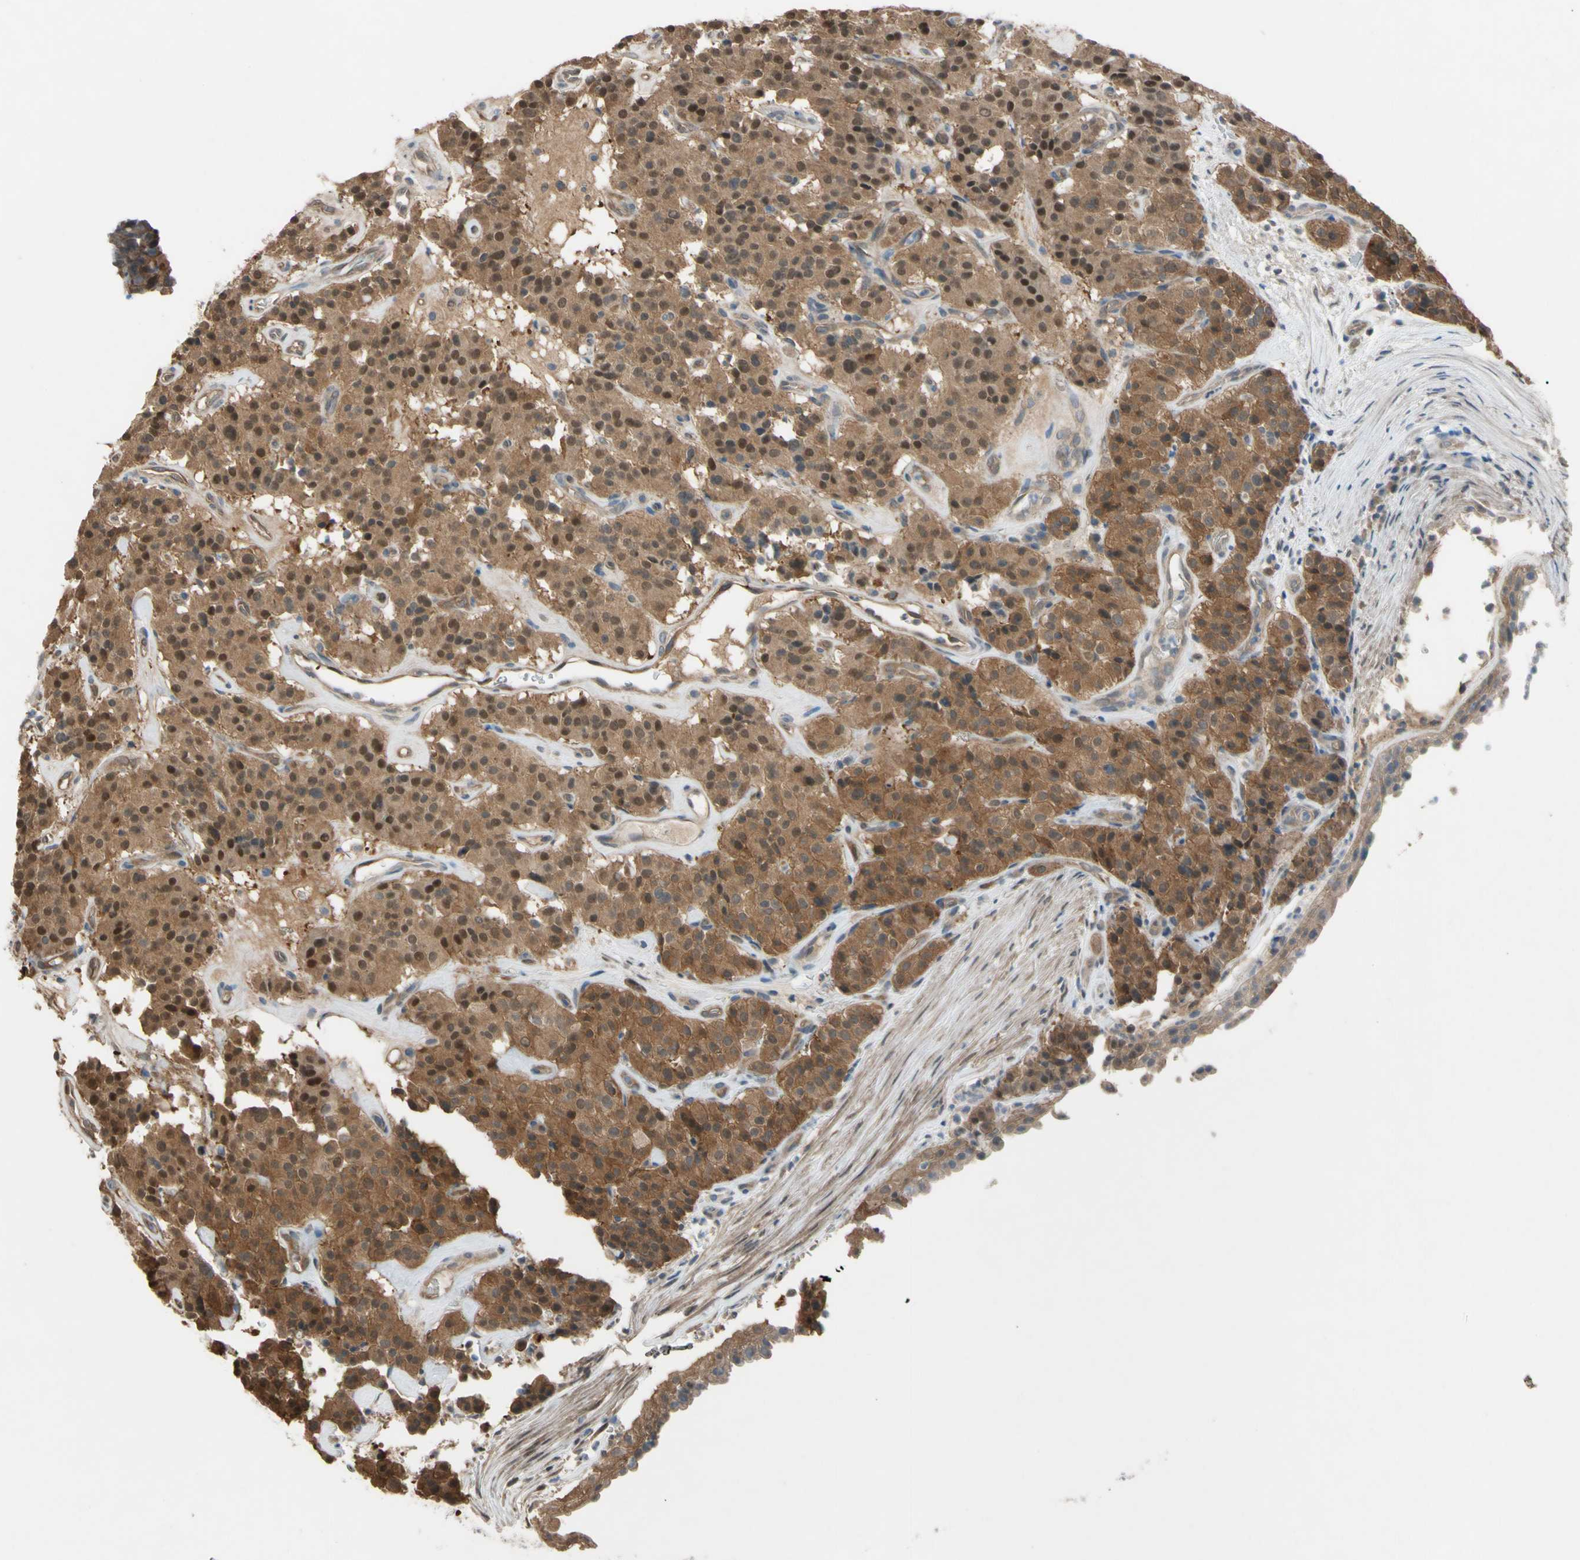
{"staining": {"intensity": "strong", "quantity": "25%-75%", "location": "cytoplasmic/membranous,nuclear"}, "tissue": "carcinoid", "cell_type": "Tumor cells", "image_type": "cancer", "snomed": [{"axis": "morphology", "description": "Carcinoid, malignant, NOS"}, {"axis": "topography", "description": "Lung"}], "caption": "Protein expression analysis of carcinoid (malignant) exhibits strong cytoplasmic/membranous and nuclear staining in about 25%-75% of tumor cells. (DAB IHC with brightfield microscopy, high magnification).", "gene": "YWHAQ", "patient": {"sex": "male", "age": 30}}